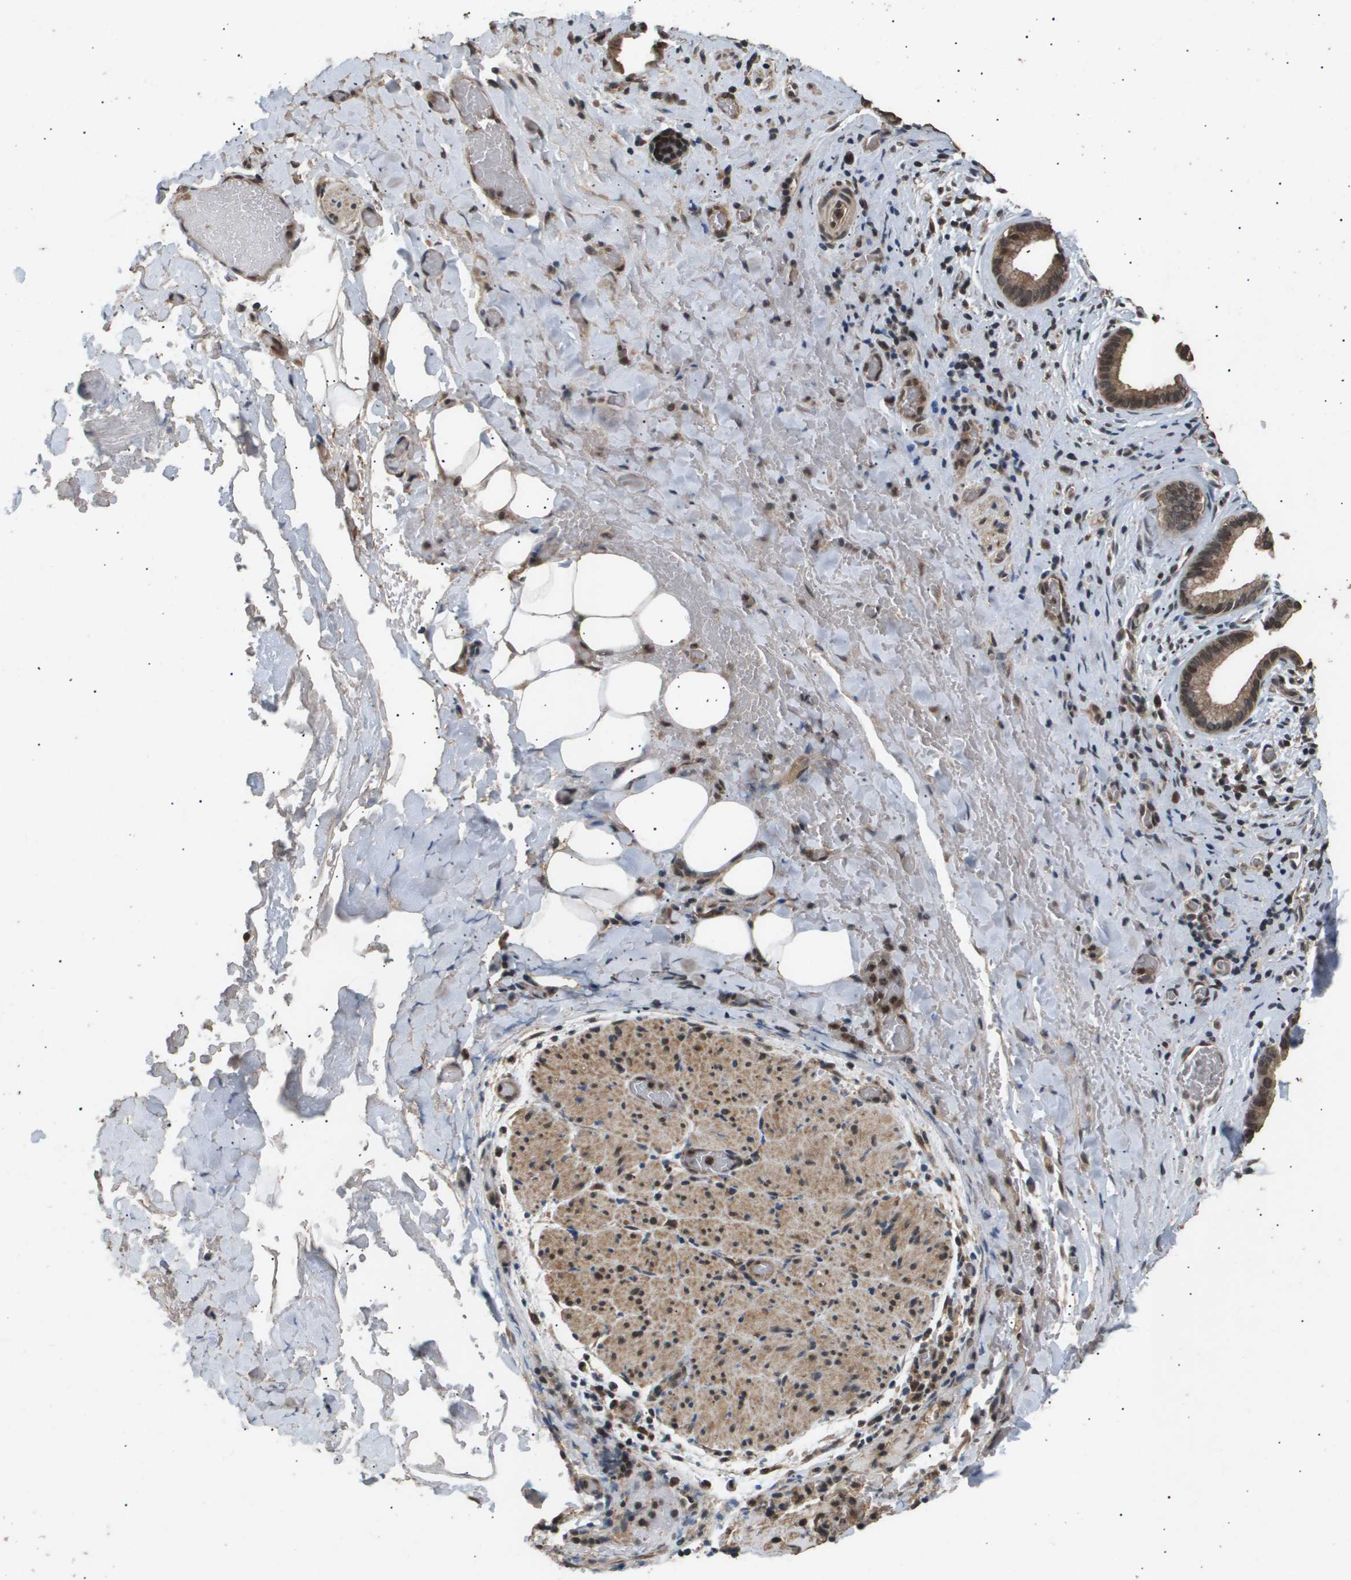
{"staining": {"intensity": "moderate", "quantity": ">75%", "location": "cytoplasmic/membranous,nuclear"}, "tissue": "liver cancer", "cell_type": "Tumor cells", "image_type": "cancer", "snomed": [{"axis": "morphology", "description": "Cholangiocarcinoma"}, {"axis": "topography", "description": "Liver"}], "caption": "Protein staining by IHC shows moderate cytoplasmic/membranous and nuclear expression in approximately >75% of tumor cells in liver cancer (cholangiocarcinoma).", "gene": "ING1", "patient": {"sex": "female", "age": 55}}